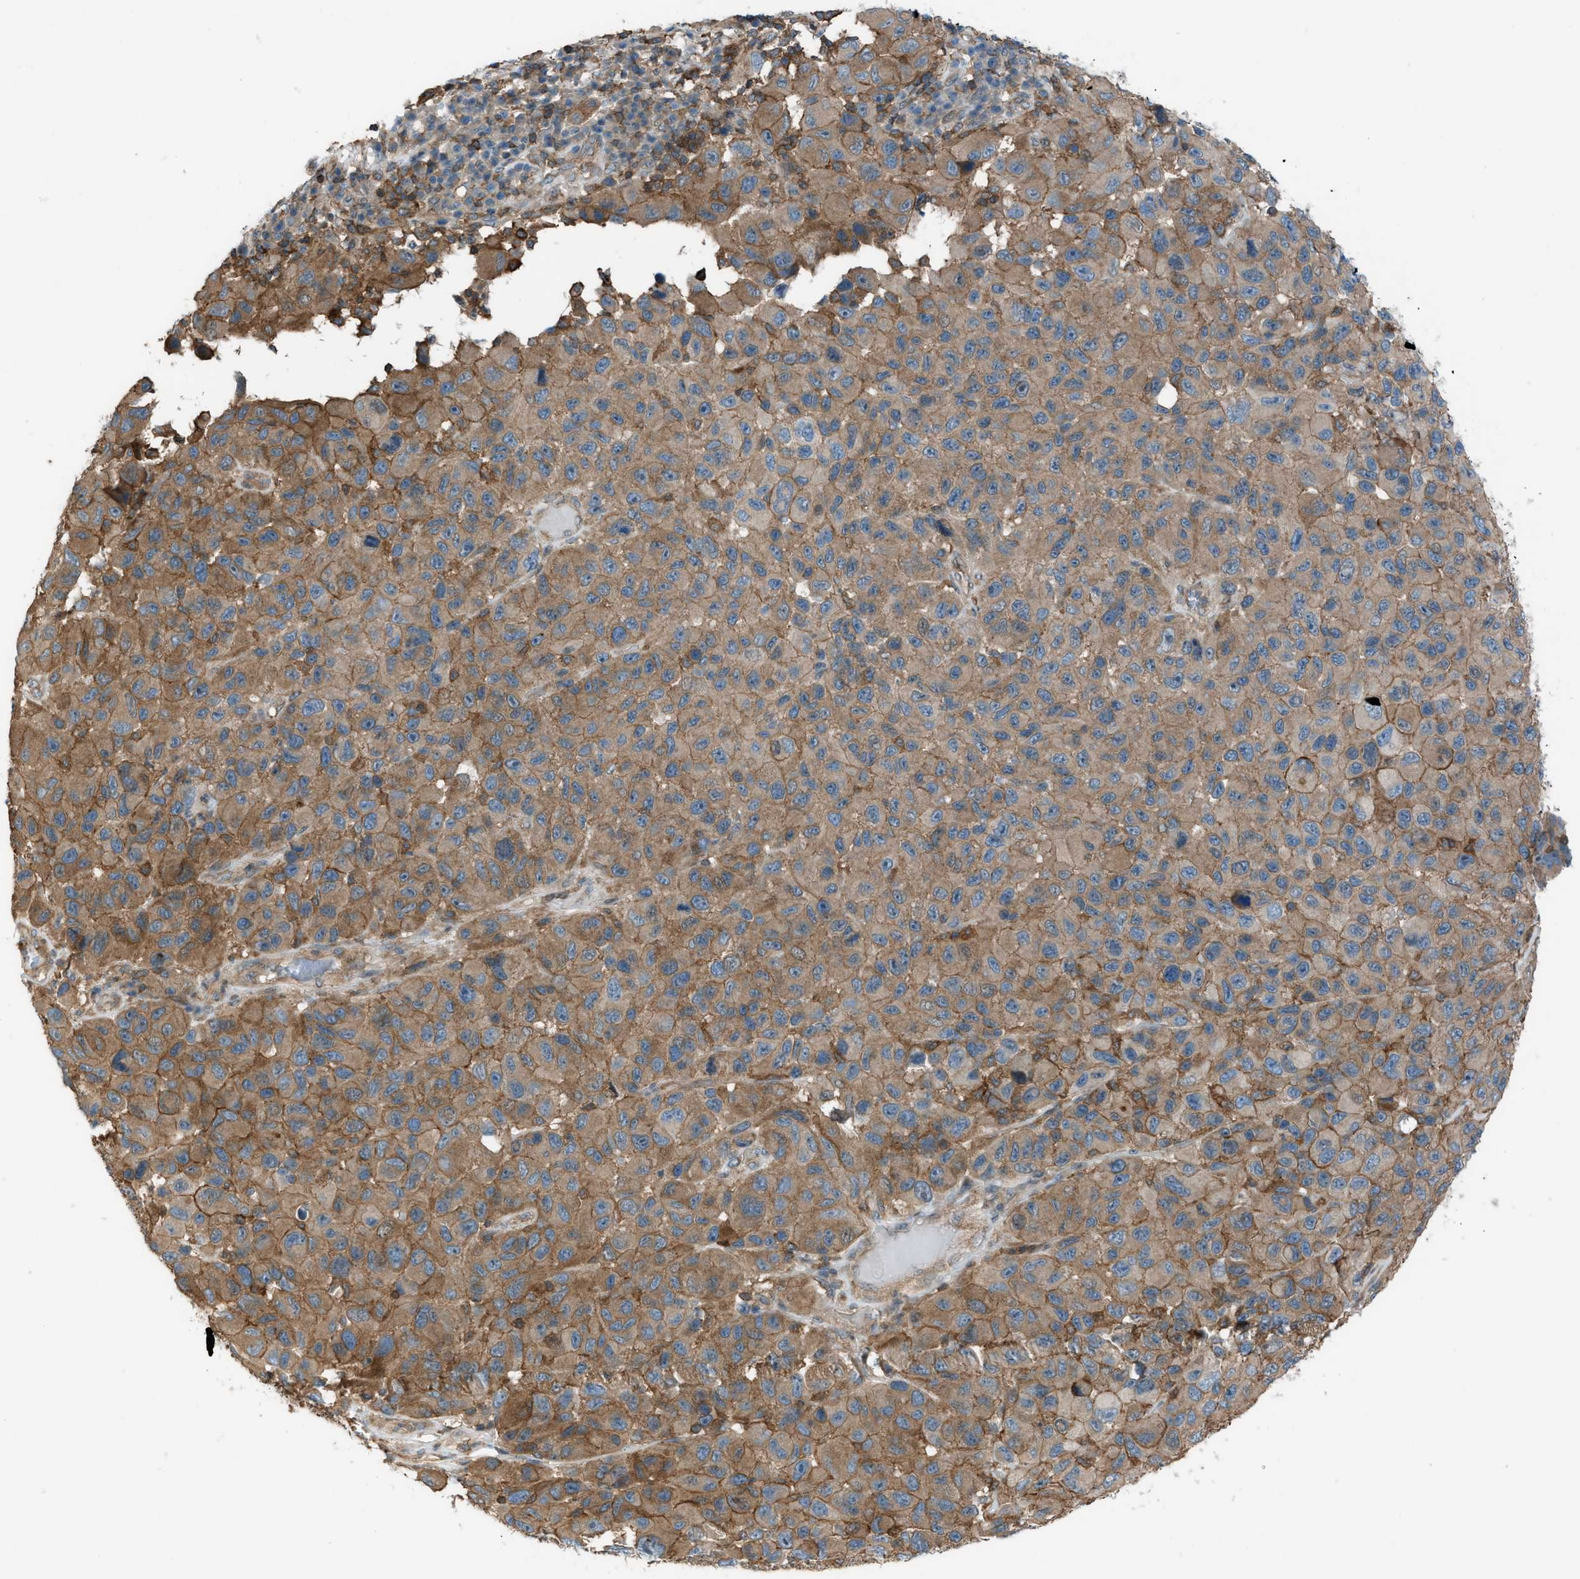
{"staining": {"intensity": "moderate", "quantity": ">75%", "location": "cytoplasmic/membranous"}, "tissue": "melanoma", "cell_type": "Tumor cells", "image_type": "cancer", "snomed": [{"axis": "morphology", "description": "Malignant melanoma, NOS"}, {"axis": "topography", "description": "Skin"}], "caption": "A high-resolution photomicrograph shows immunohistochemistry staining of melanoma, which demonstrates moderate cytoplasmic/membranous positivity in about >75% of tumor cells. The staining was performed using DAB to visualize the protein expression in brown, while the nuclei were stained in blue with hematoxylin (Magnification: 20x).", "gene": "DYRK1A", "patient": {"sex": "male", "age": 53}}